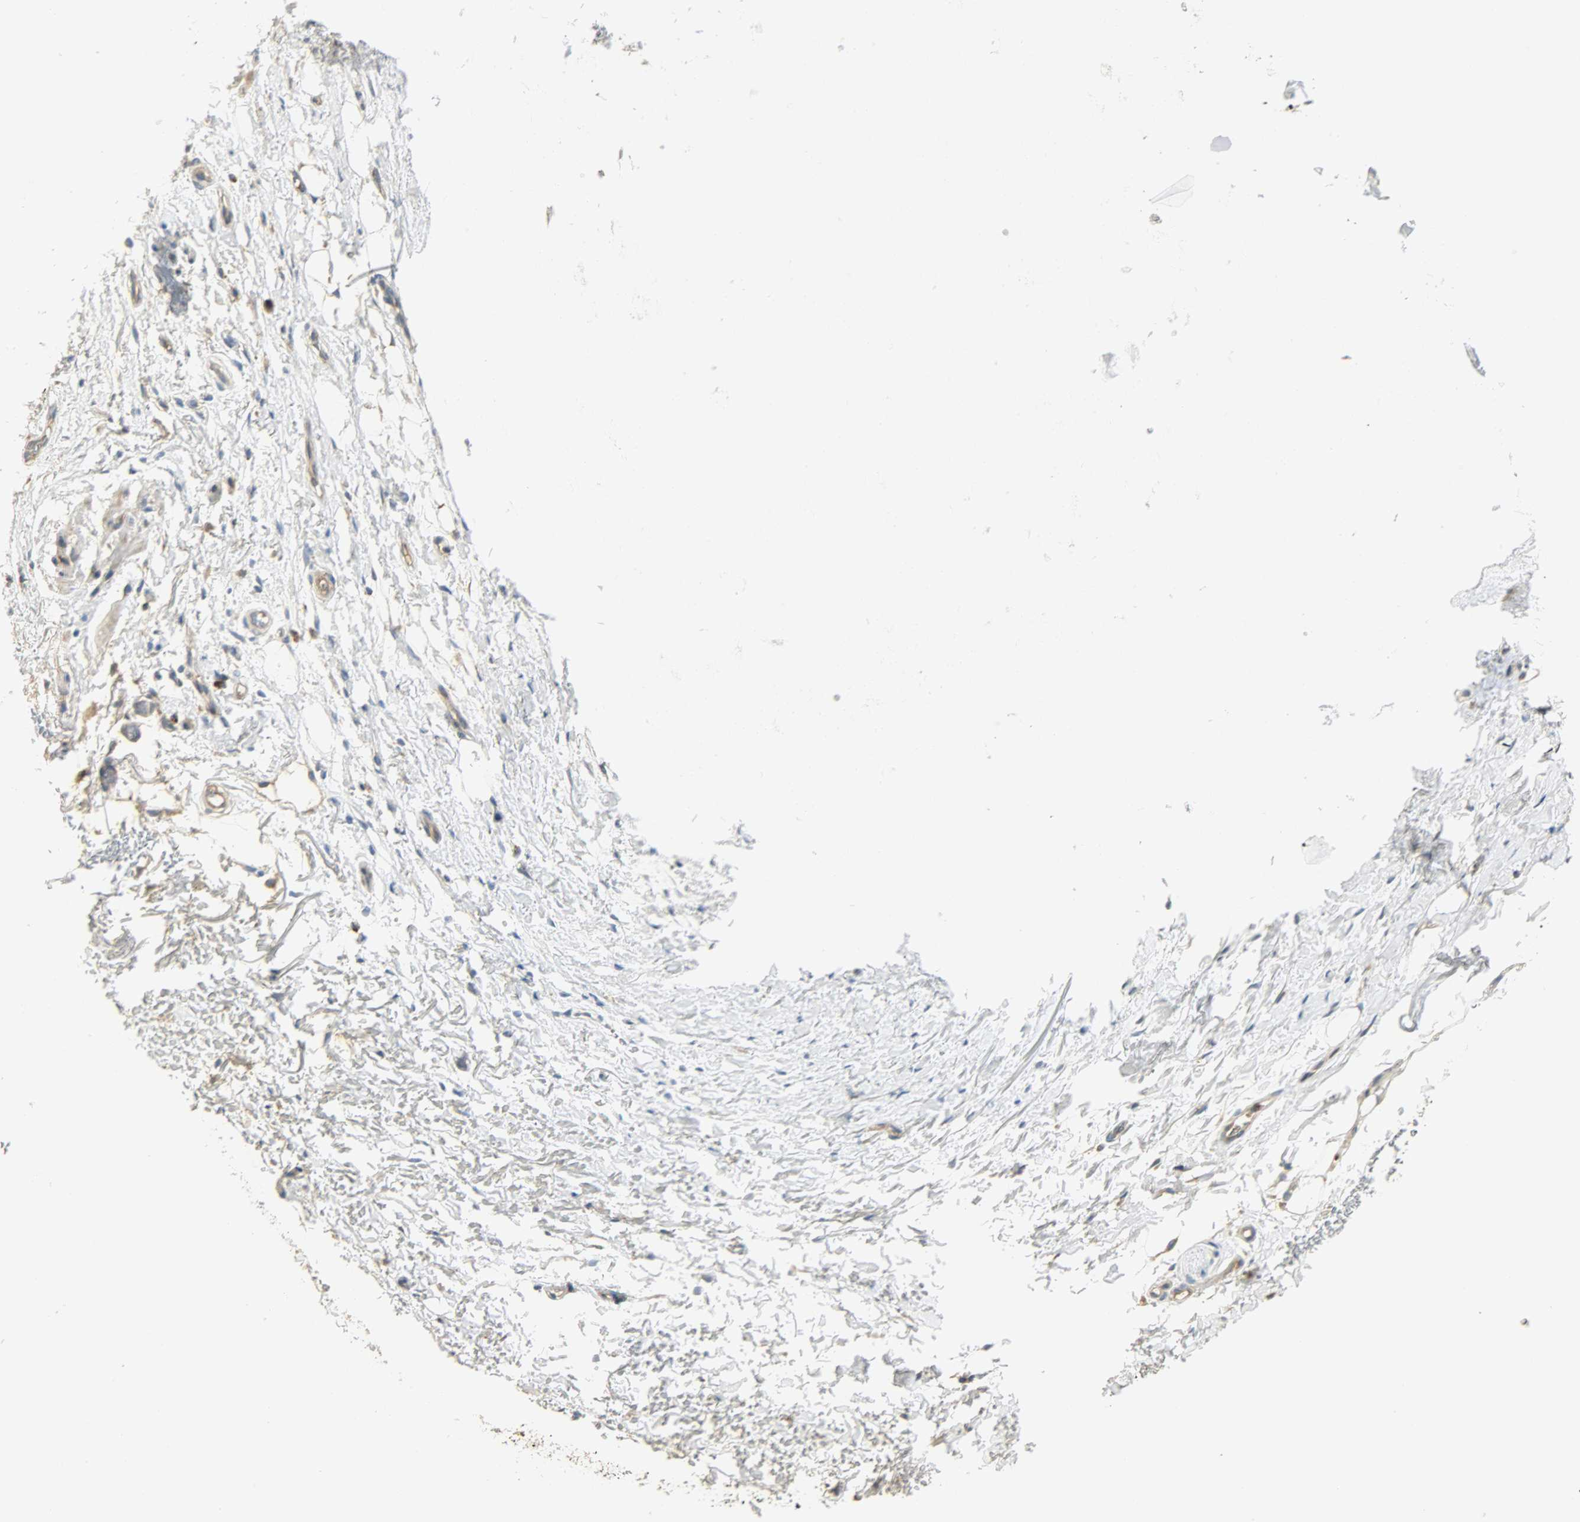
{"staining": {"intensity": "weak", "quantity": "<25%", "location": "cytoplasmic/membranous"}, "tissue": "adipose tissue", "cell_type": "Adipocytes", "image_type": "normal", "snomed": [{"axis": "morphology", "description": "Normal tissue, NOS"}, {"axis": "topography", "description": "Cartilage tissue"}, {"axis": "topography", "description": "Bronchus"}], "caption": "Benign adipose tissue was stained to show a protein in brown. There is no significant positivity in adipocytes. Brightfield microscopy of IHC stained with DAB (3,3'-diaminobenzidine) (brown) and hematoxylin (blue), captured at high magnification.", "gene": "NNT", "patient": {"sex": "female", "age": 73}}